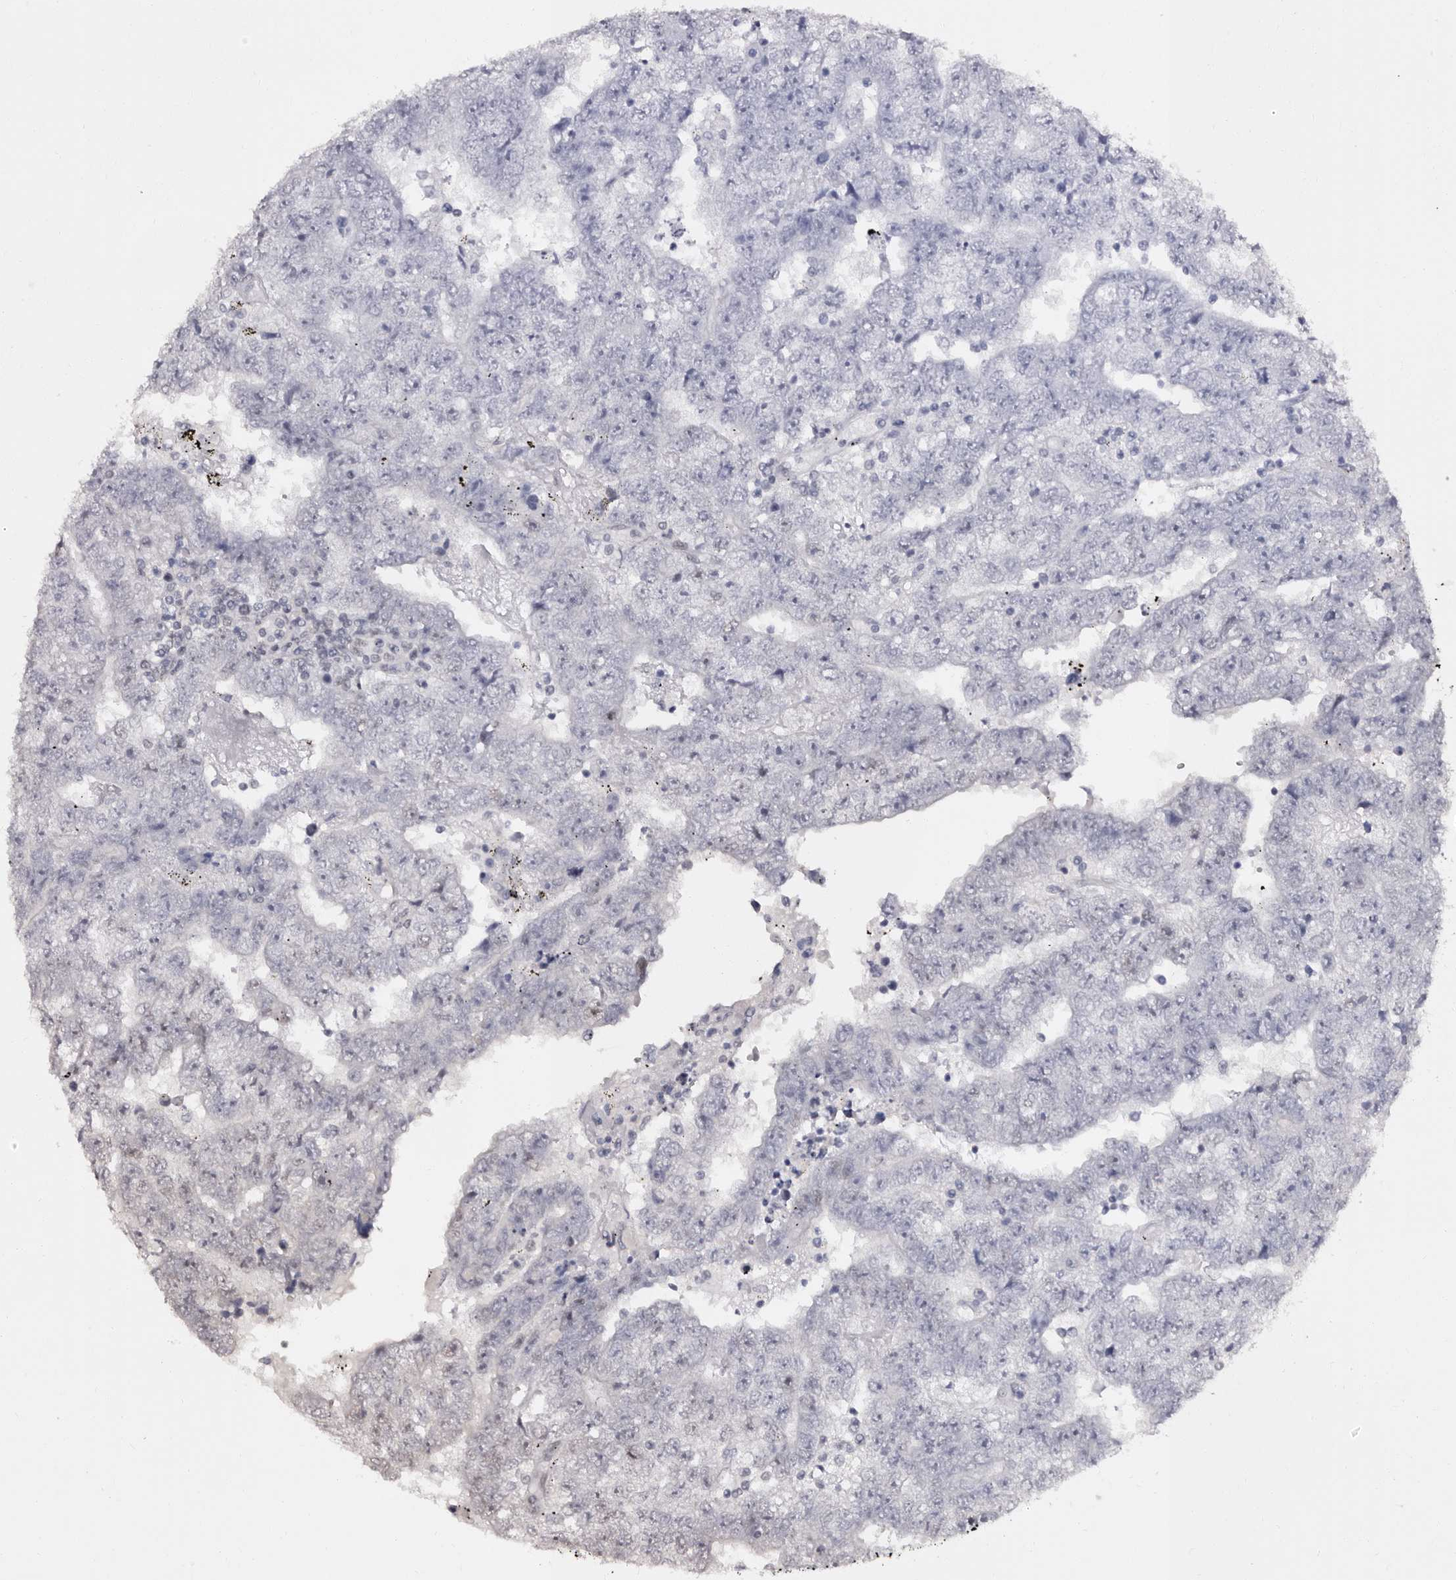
{"staining": {"intensity": "negative", "quantity": "none", "location": "none"}, "tissue": "testis cancer", "cell_type": "Tumor cells", "image_type": "cancer", "snomed": [{"axis": "morphology", "description": "Carcinoma, Embryonal, NOS"}, {"axis": "topography", "description": "Testis"}], "caption": "Photomicrograph shows no protein positivity in tumor cells of testis embryonal carcinoma tissue.", "gene": "TBC1D22B", "patient": {"sex": "male", "age": 25}}